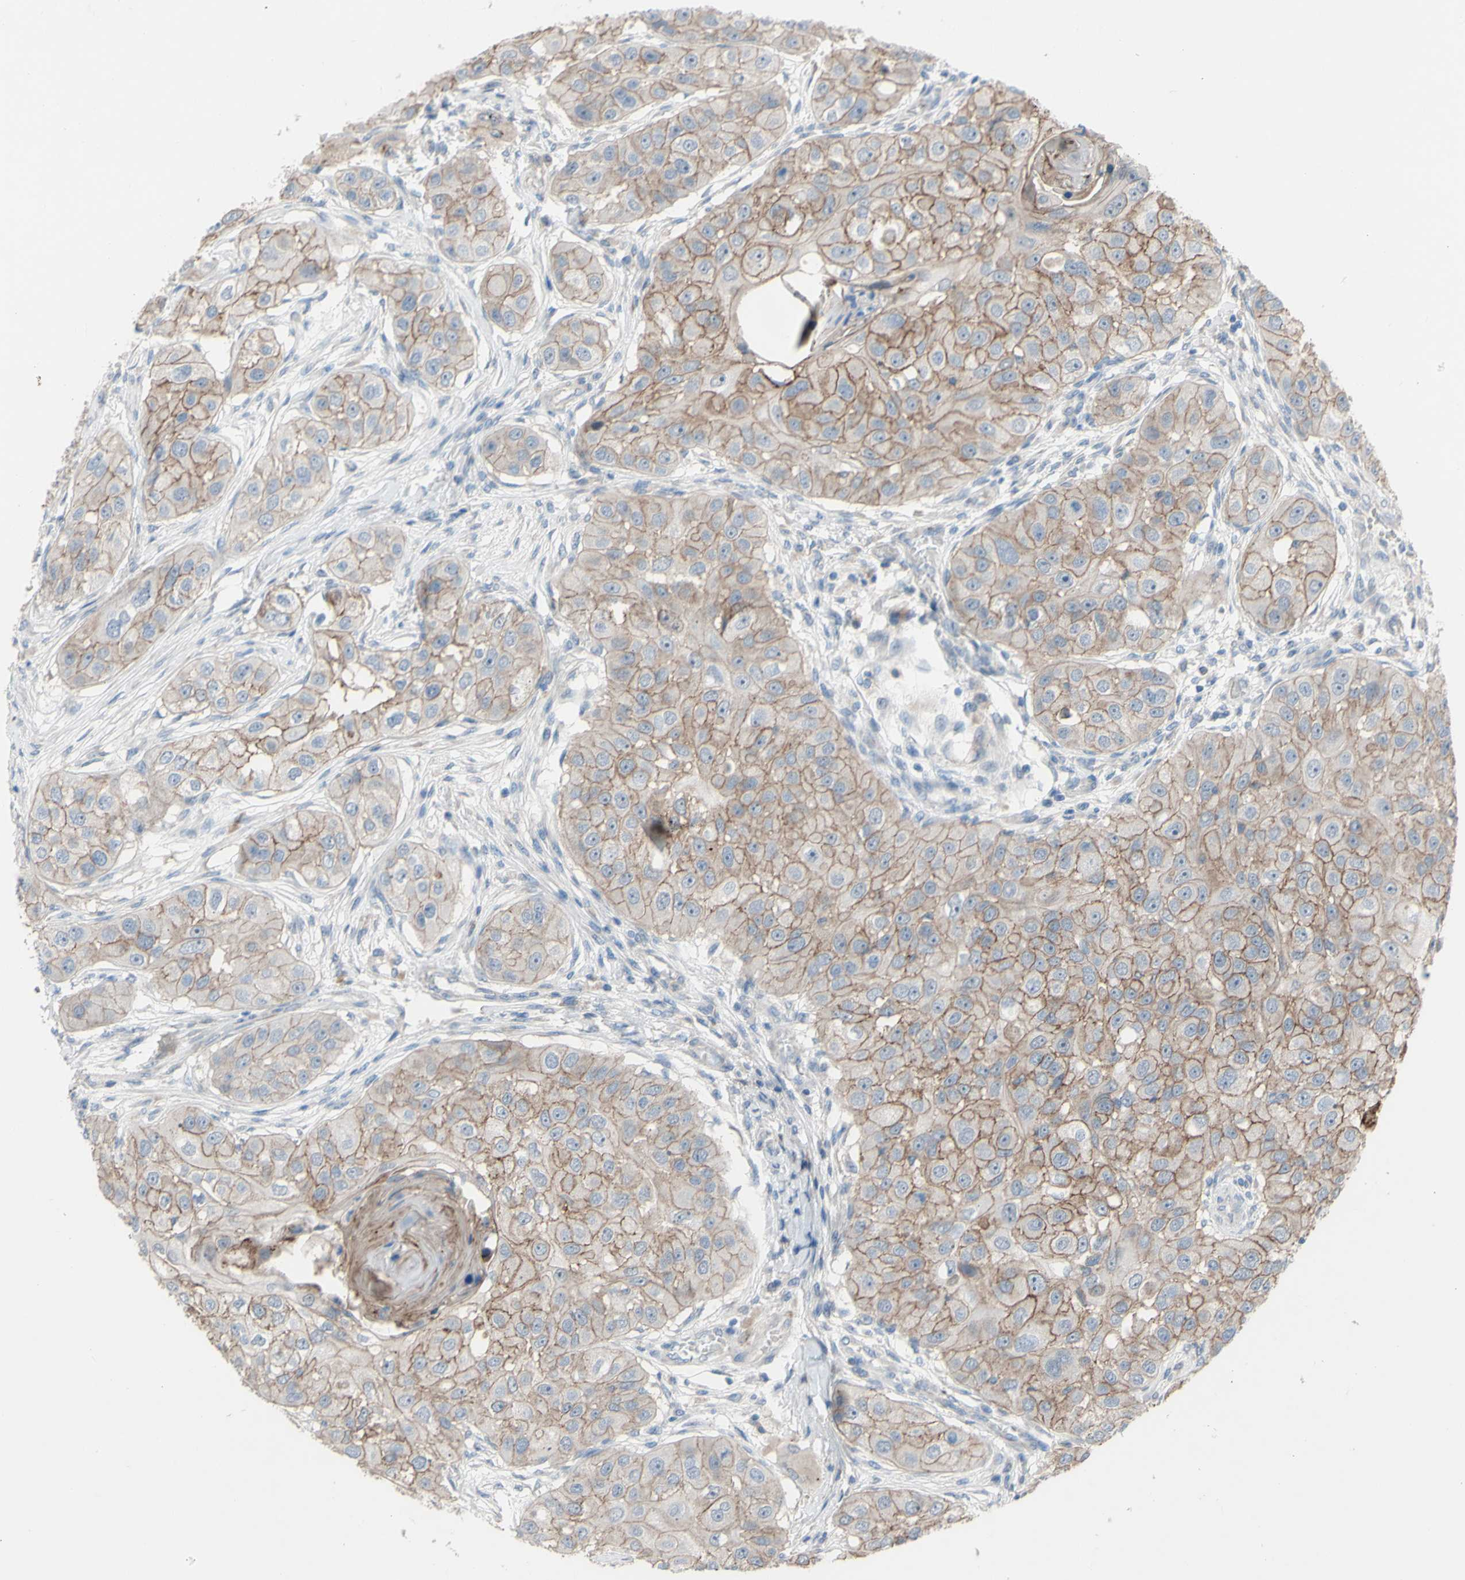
{"staining": {"intensity": "moderate", "quantity": ">75%", "location": "cytoplasmic/membranous"}, "tissue": "head and neck cancer", "cell_type": "Tumor cells", "image_type": "cancer", "snomed": [{"axis": "morphology", "description": "Normal tissue, NOS"}, {"axis": "morphology", "description": "Squamous cell carcinoma, NOS"}, {"axis": "topography", "description": "Skeletal muscle"}, {"axis": "topography", "description": "Head-Neck"}], "caption": "Approximately >75% of tumor cells in head and neck cancer (squamous cell carcinoma) display moderate cytoplasmic/membranous protein staining as visualized by brown immunohistochemical staining.", "gene": "CDCP1", "patient": {"sex": "male", "age": 51}}